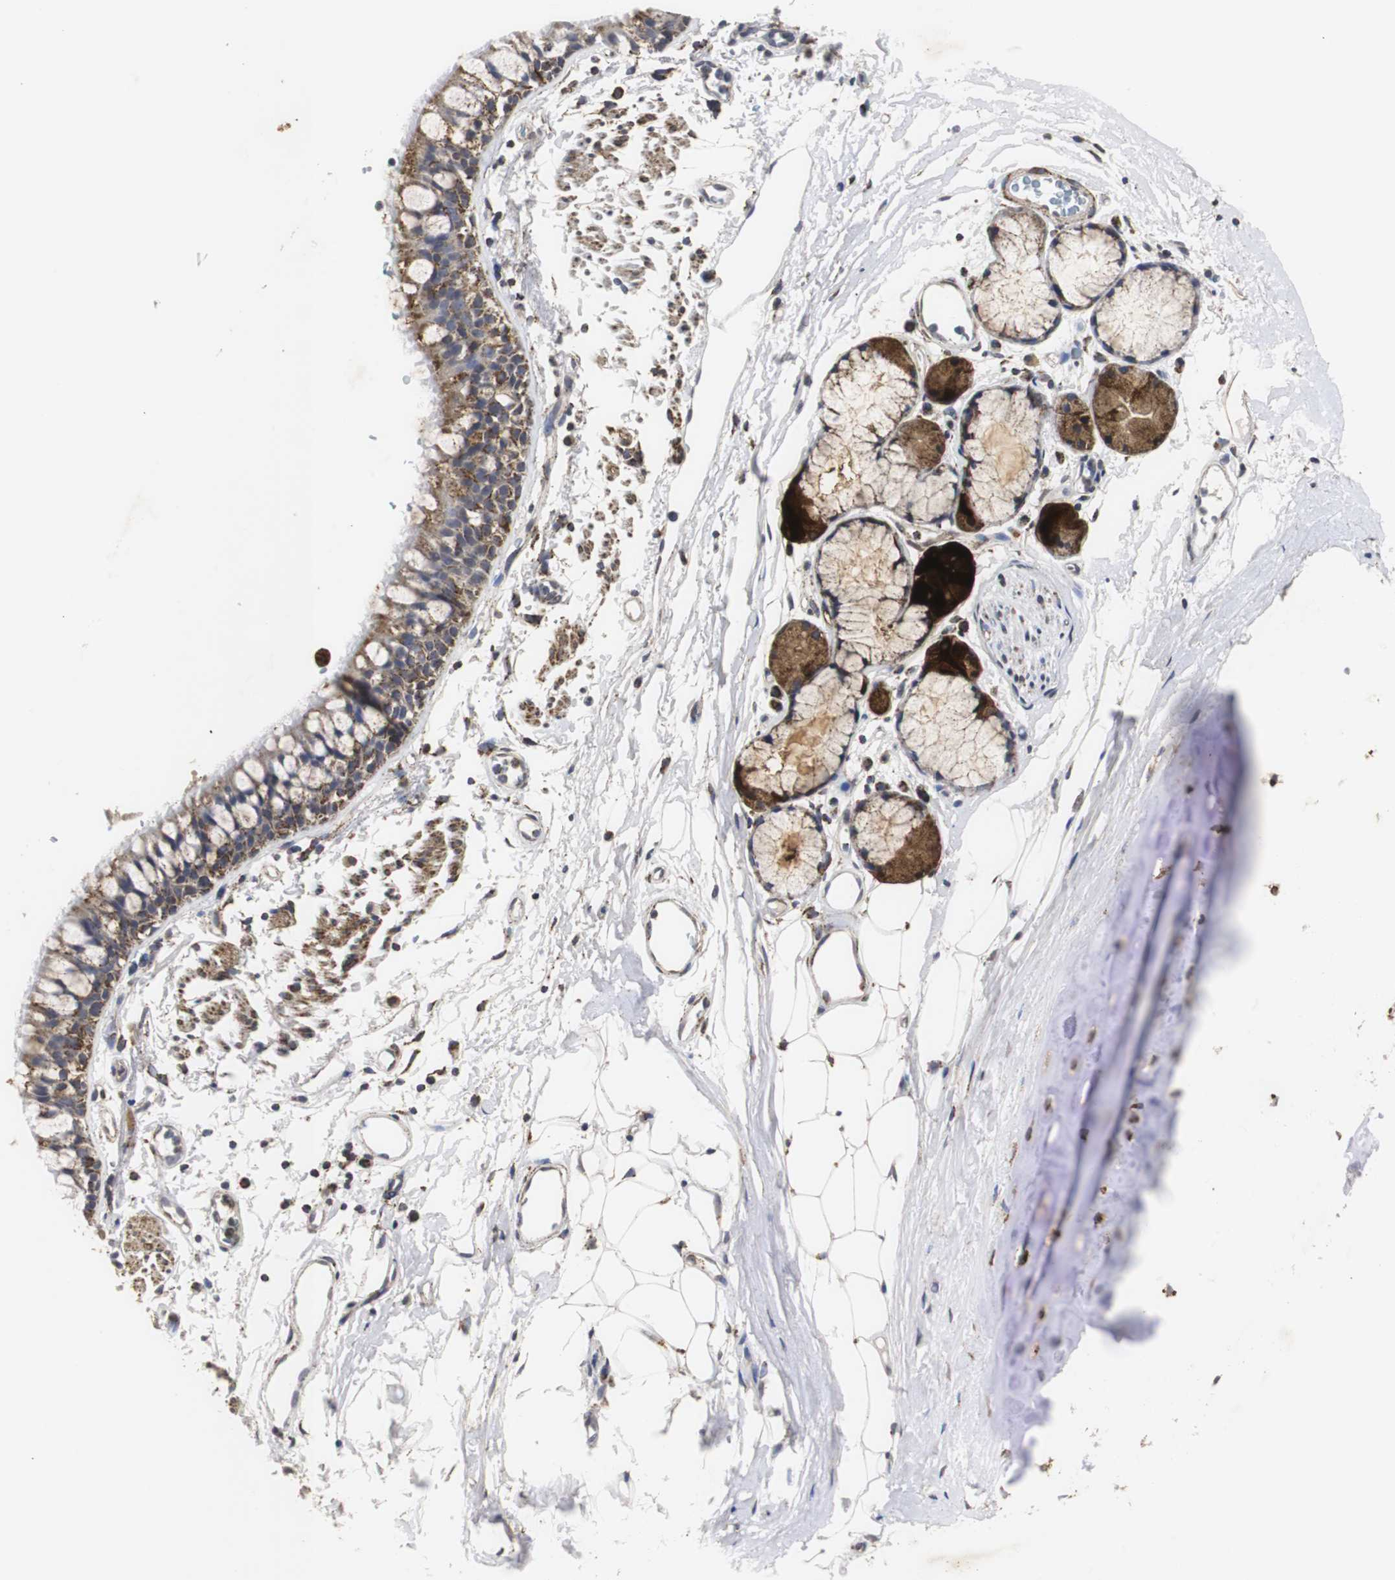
{"staining": {"intensity": "moderate", "quantity": ">75%", "location": "cytoplasmic/membranous"}, "tissue": "bronchus", "cell_type": "Respiratory epithelial cells", "image_type": "normal", "snomed": [{"axis": "morphology", "description": "Normal tissue, NOS"}, {"axis": "topography", "description": "Bronchus"}], "caption": "Respiratory epithelial cells show medium levels of moderate cytoplasmic/membranous expression in about >75% of cells in benign human bronchus.", "gene": "HSD17B10", "patient": {"sex": "female", "age": 73}}